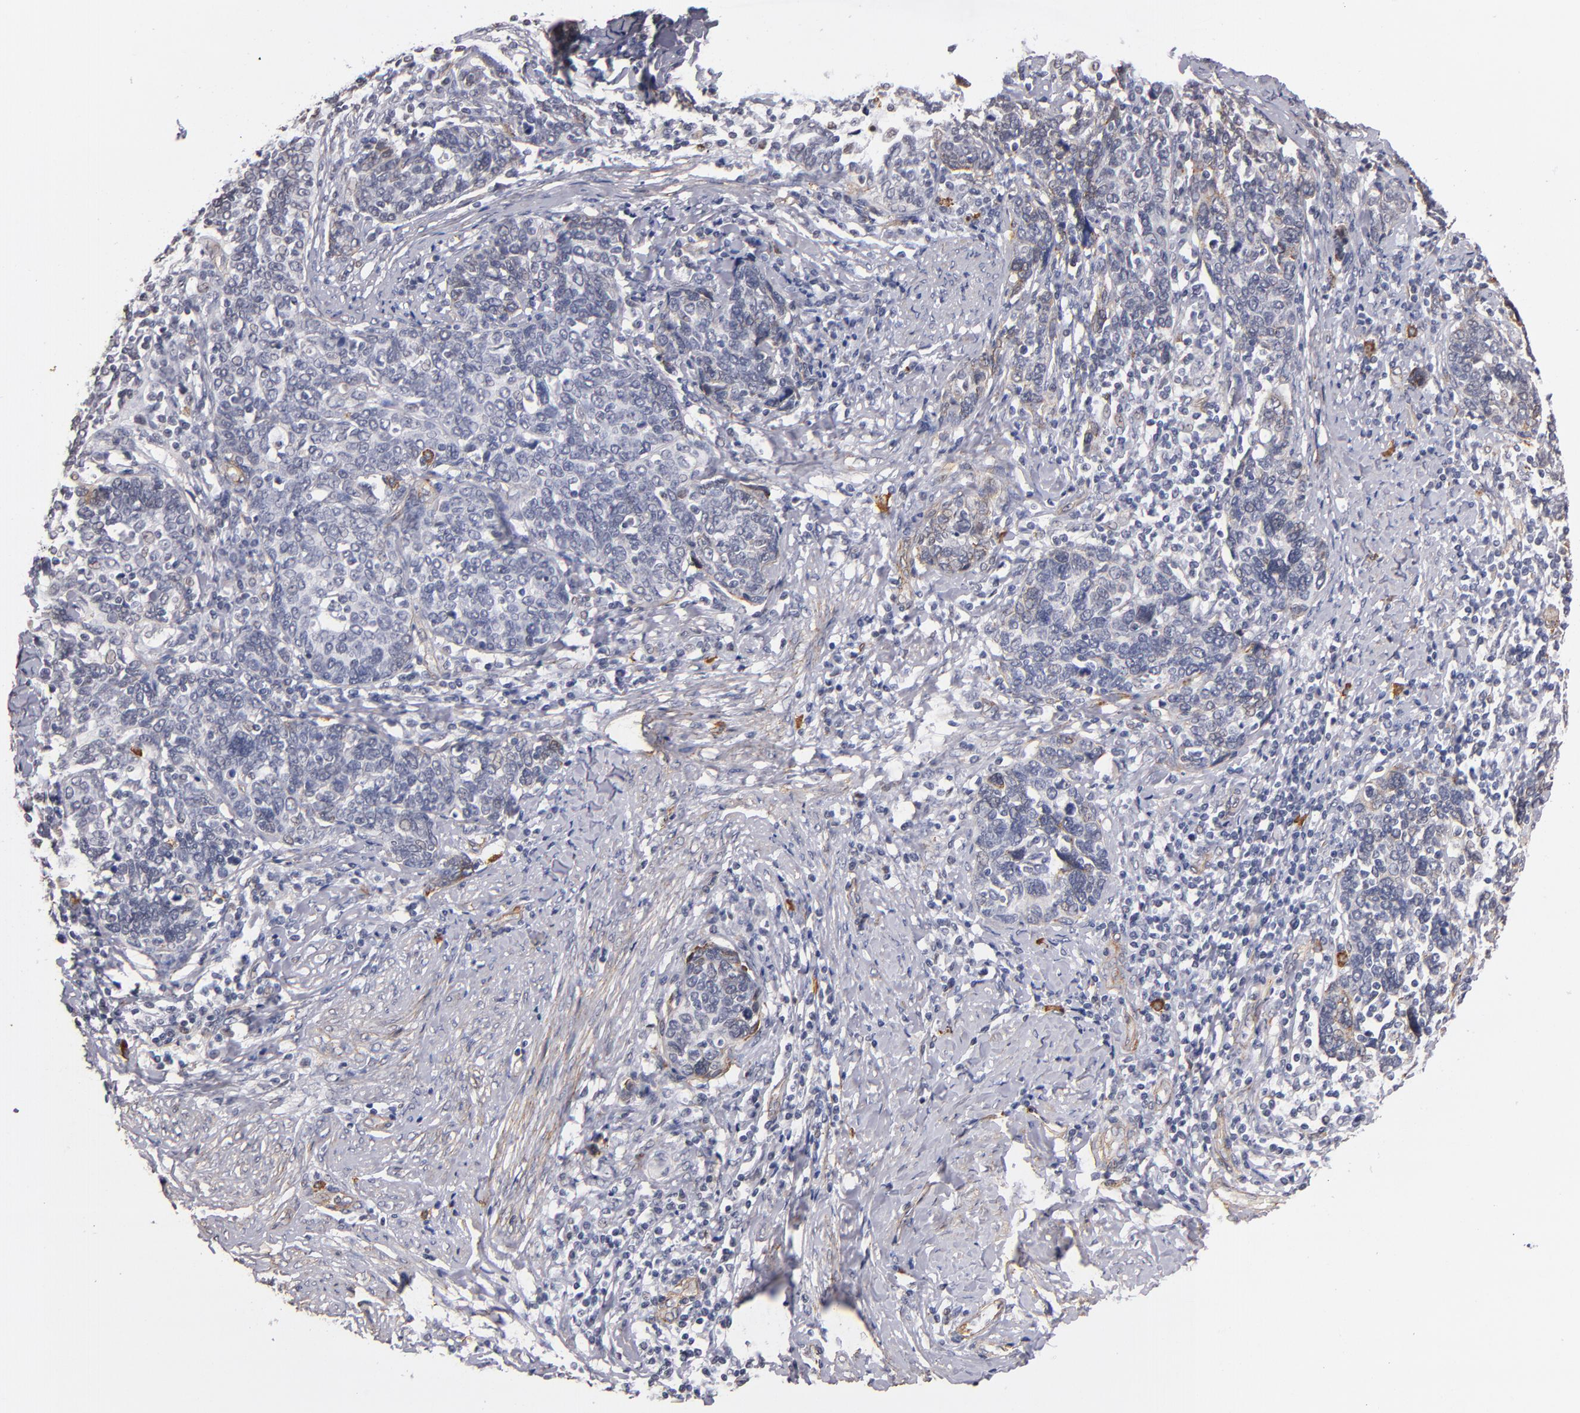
{"staining": {"intensity": "moderate", "quantity": "<25%", "location": "cytoplasmic/membranous"}, "tissue": "cervical cancer", "cell_type": "Tumor cells", "image_type": "cancer", "snomed": [{"axis": "morphology", "description": "Squamous cell carcinoma, NOS"}, {"axis": "topography", "description": "Cervix"}], "caption": "IHC photomicrograph of human cervical cancer (squamous cell carcinoma) stained for a protein (brown), which shows low levels of moderate cytoplasmic/membranous staining in approximately <25% of tumor cells.", "gene": "LAMC1", "patient": {"sex": "female", "age": 41}}